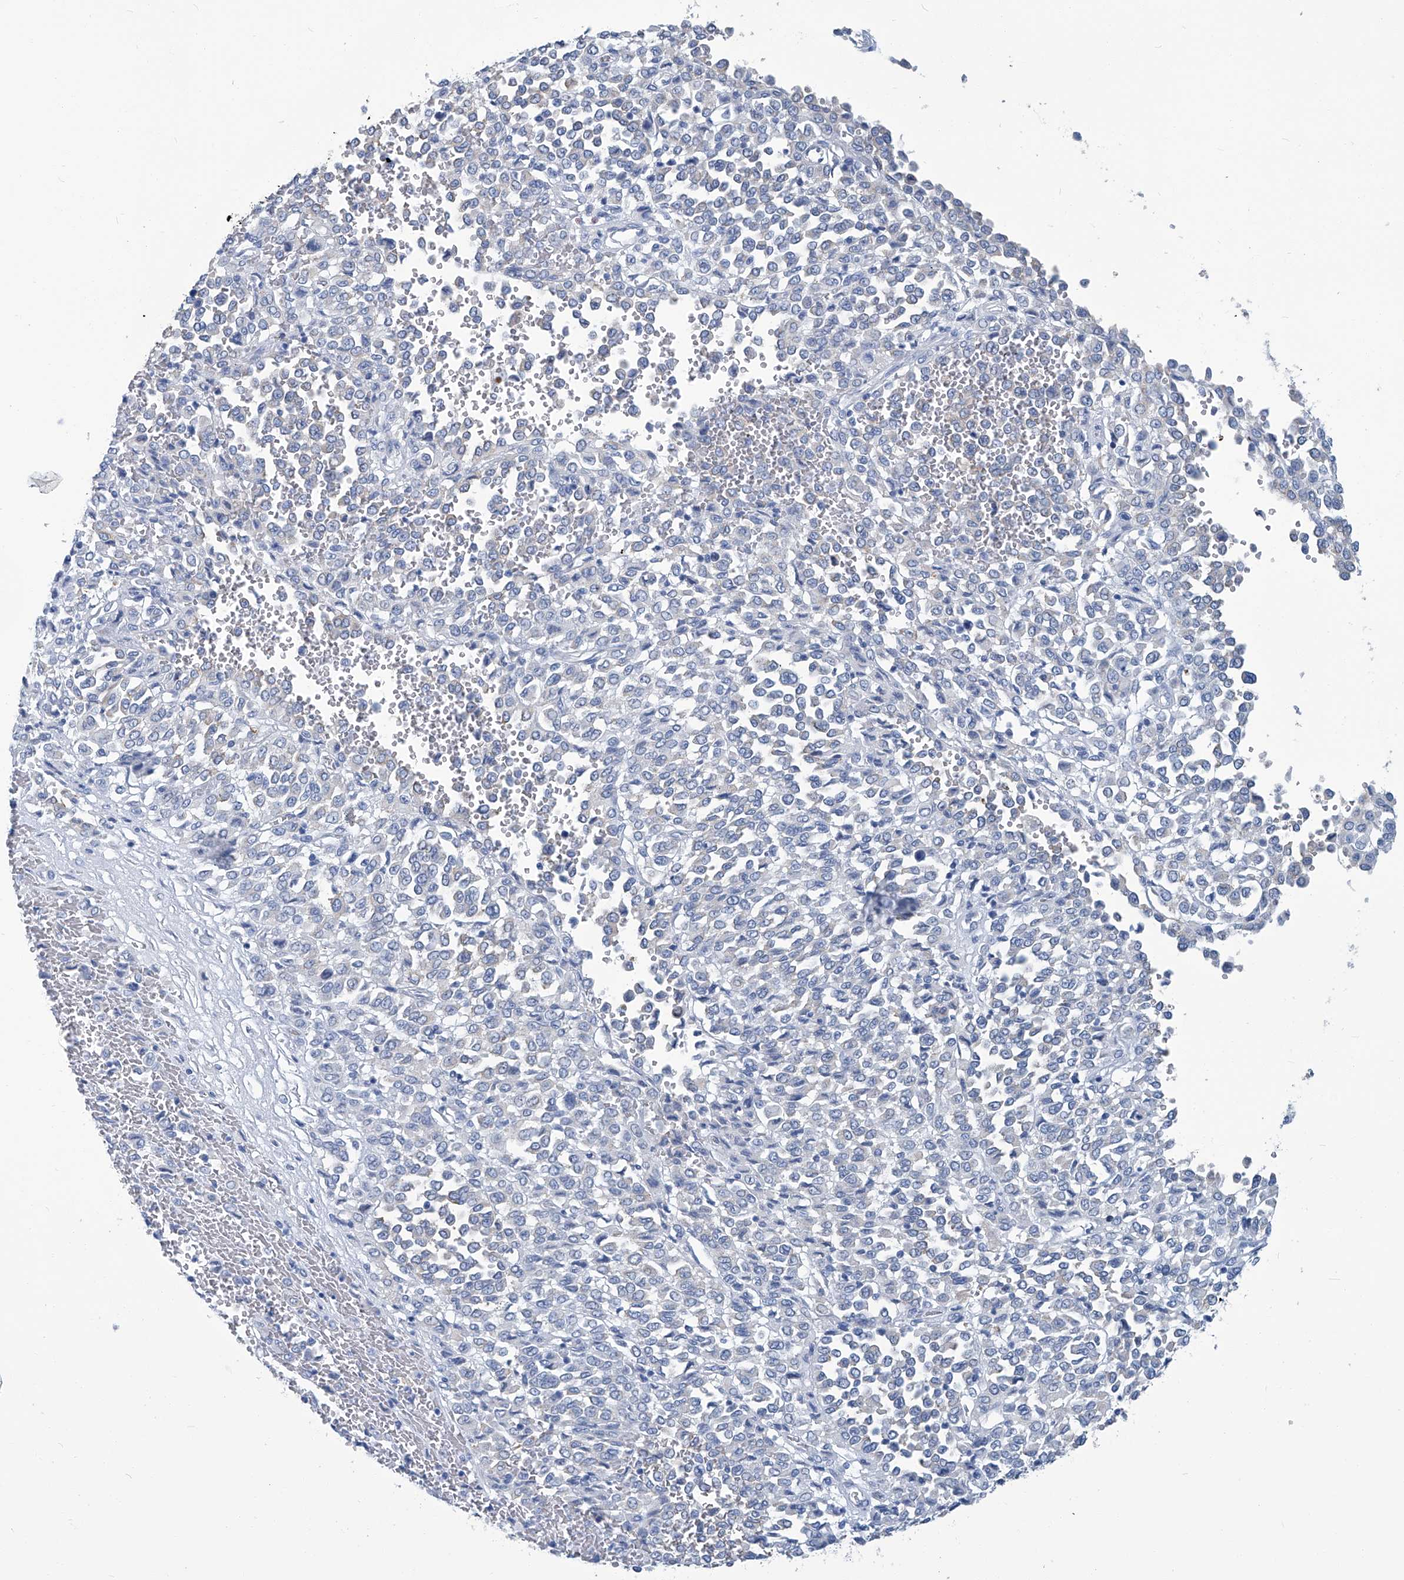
{"staining": {"intensity": "negative", "quantity": "none", "location": "none"}, "tissue": "melanoma", "cell_type": "Tumor cells", "image_type": "cancer", "snomed": [{"axis": "morphology", "description": "Malignant melanoma, Metastatic site"}, {"axis": "topography", "description": "Pancreas"}], "caption": "Histopathology image shows no protein staining in tumor cells of malignant melanoma (metastatic site) tissue. (Stains: DAB (3,3'-diaminobenzidine) immunohistochemistry (IHC) with hematoxylin counter stain, Microscopy: brightfield microscopy at high magnification).", "gene": "PFKL", "patient": {"sex": "female", "age": 30}}